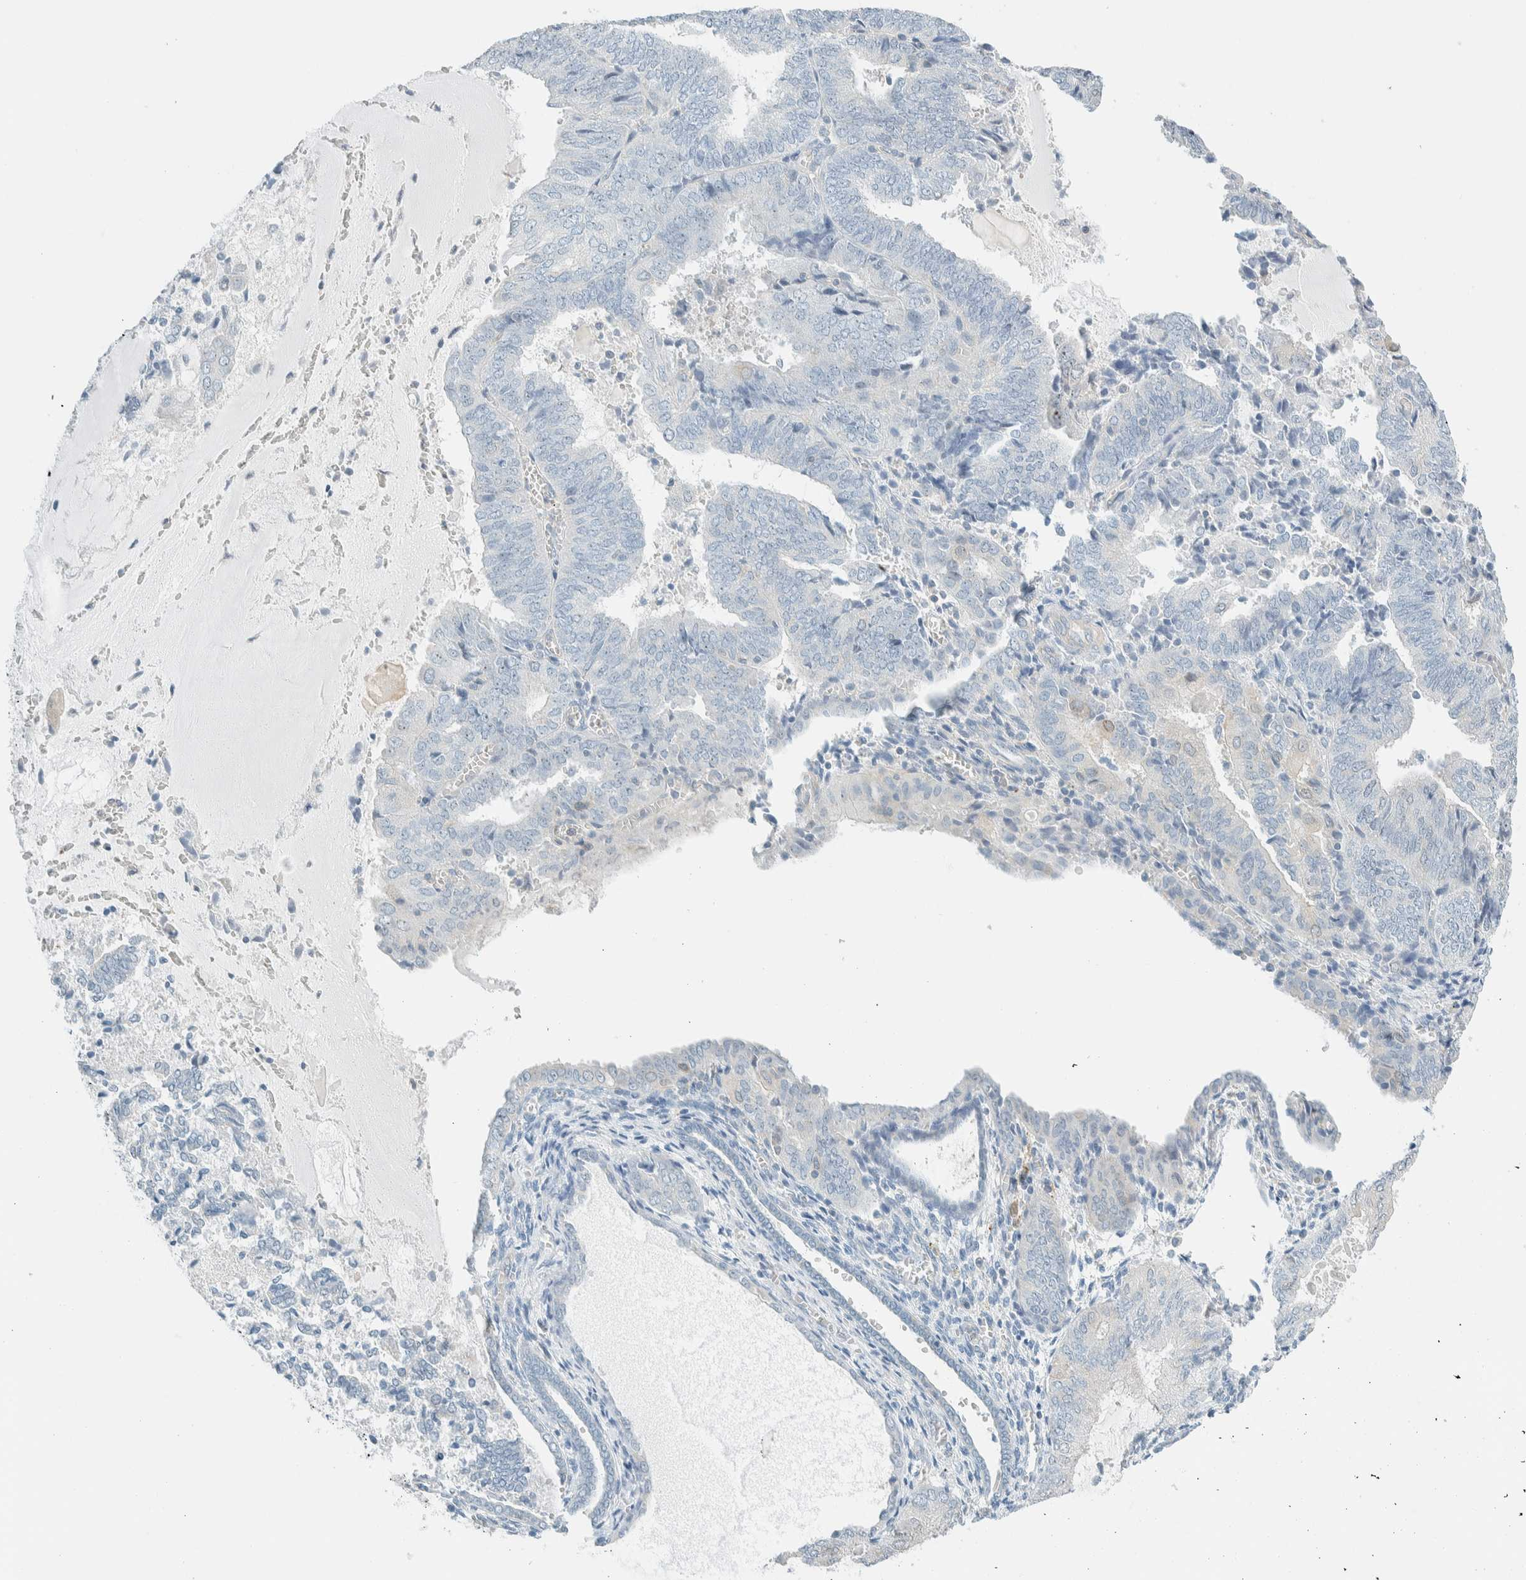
{"staining": {"intensity": "negative", "quantity": "none", "location": "none"}, "tissue": "endometrial cancer", "cell_type": "Tumor cells", "image_type": "cancer", "snomed": [{"axis": "morphology", "description": "Adenocarcinoma, NOS"}, {"axis": "topography", "description": "Endometrium"}], "caption": "Tumor cells show no significant protein staining in endometrial adenocarcinoma.", "gene": "NDE1", "patient": {"sex": "female", "age": 81}}